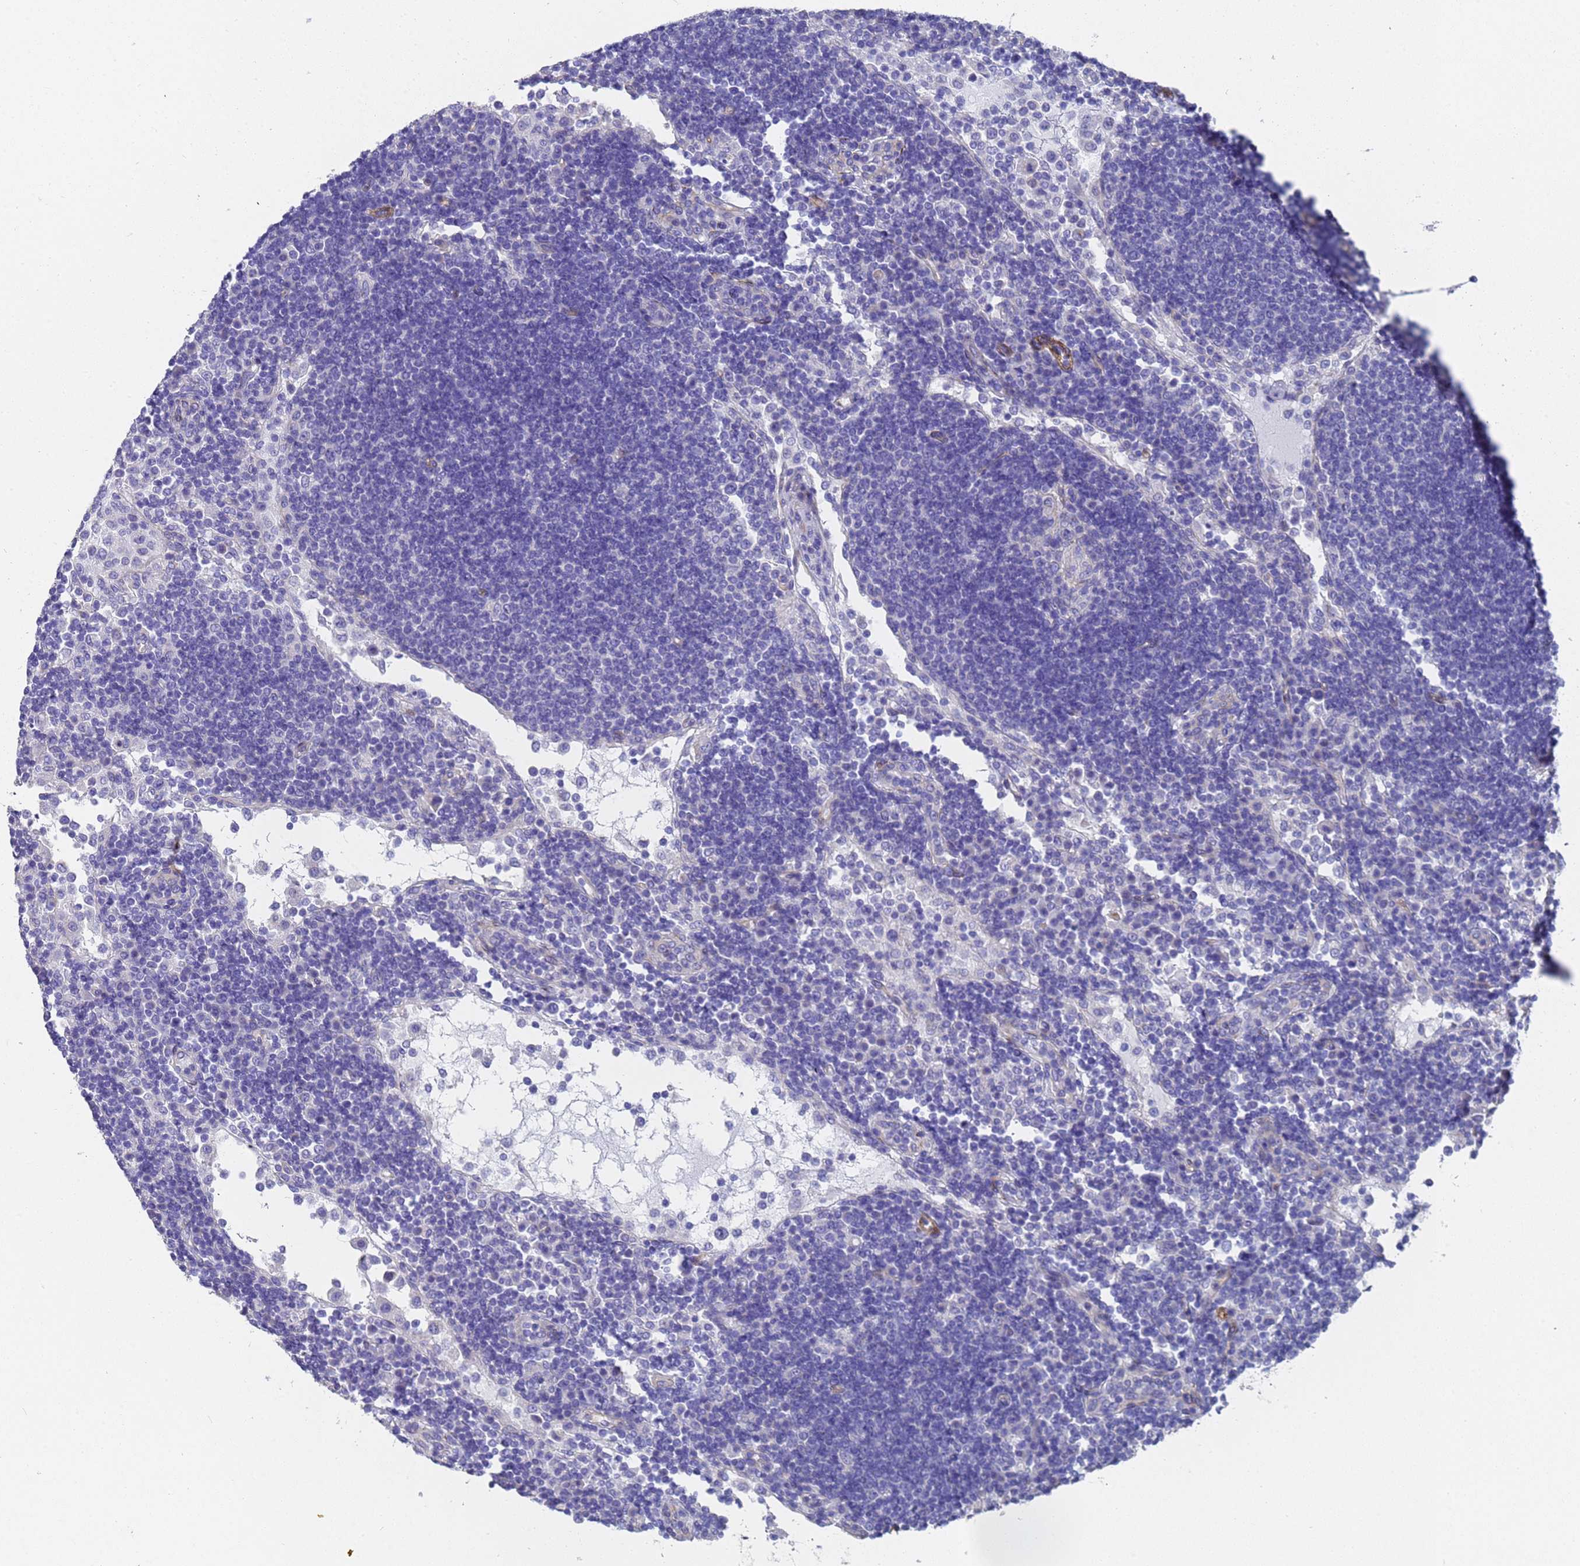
{"staining": {"intensity": "negative", "quantity": "none", "location": "none"}, "tissue": "lymph node", "cell_type": "Germinal center cells", "image_type": "normal", "snomed": [{"axis": "morphology", "description": "Normal tissue, NOS"}, {"axis": "topography", "description": "Lymph node"}], "caption": "Immunohistochemistry image of normal human lymph node stained for a protein (brown), which reveals no staining in germinal center cells. The staining was performed using DAB (3,3'-diaminobenzidine) to visualize the protein expression in brown, while the nuclei were stained in blue with hematoxylin (Magnification: 20x).", "gene": "ENSG00000198211", "patient": {"sex": "female", "age": 53}}